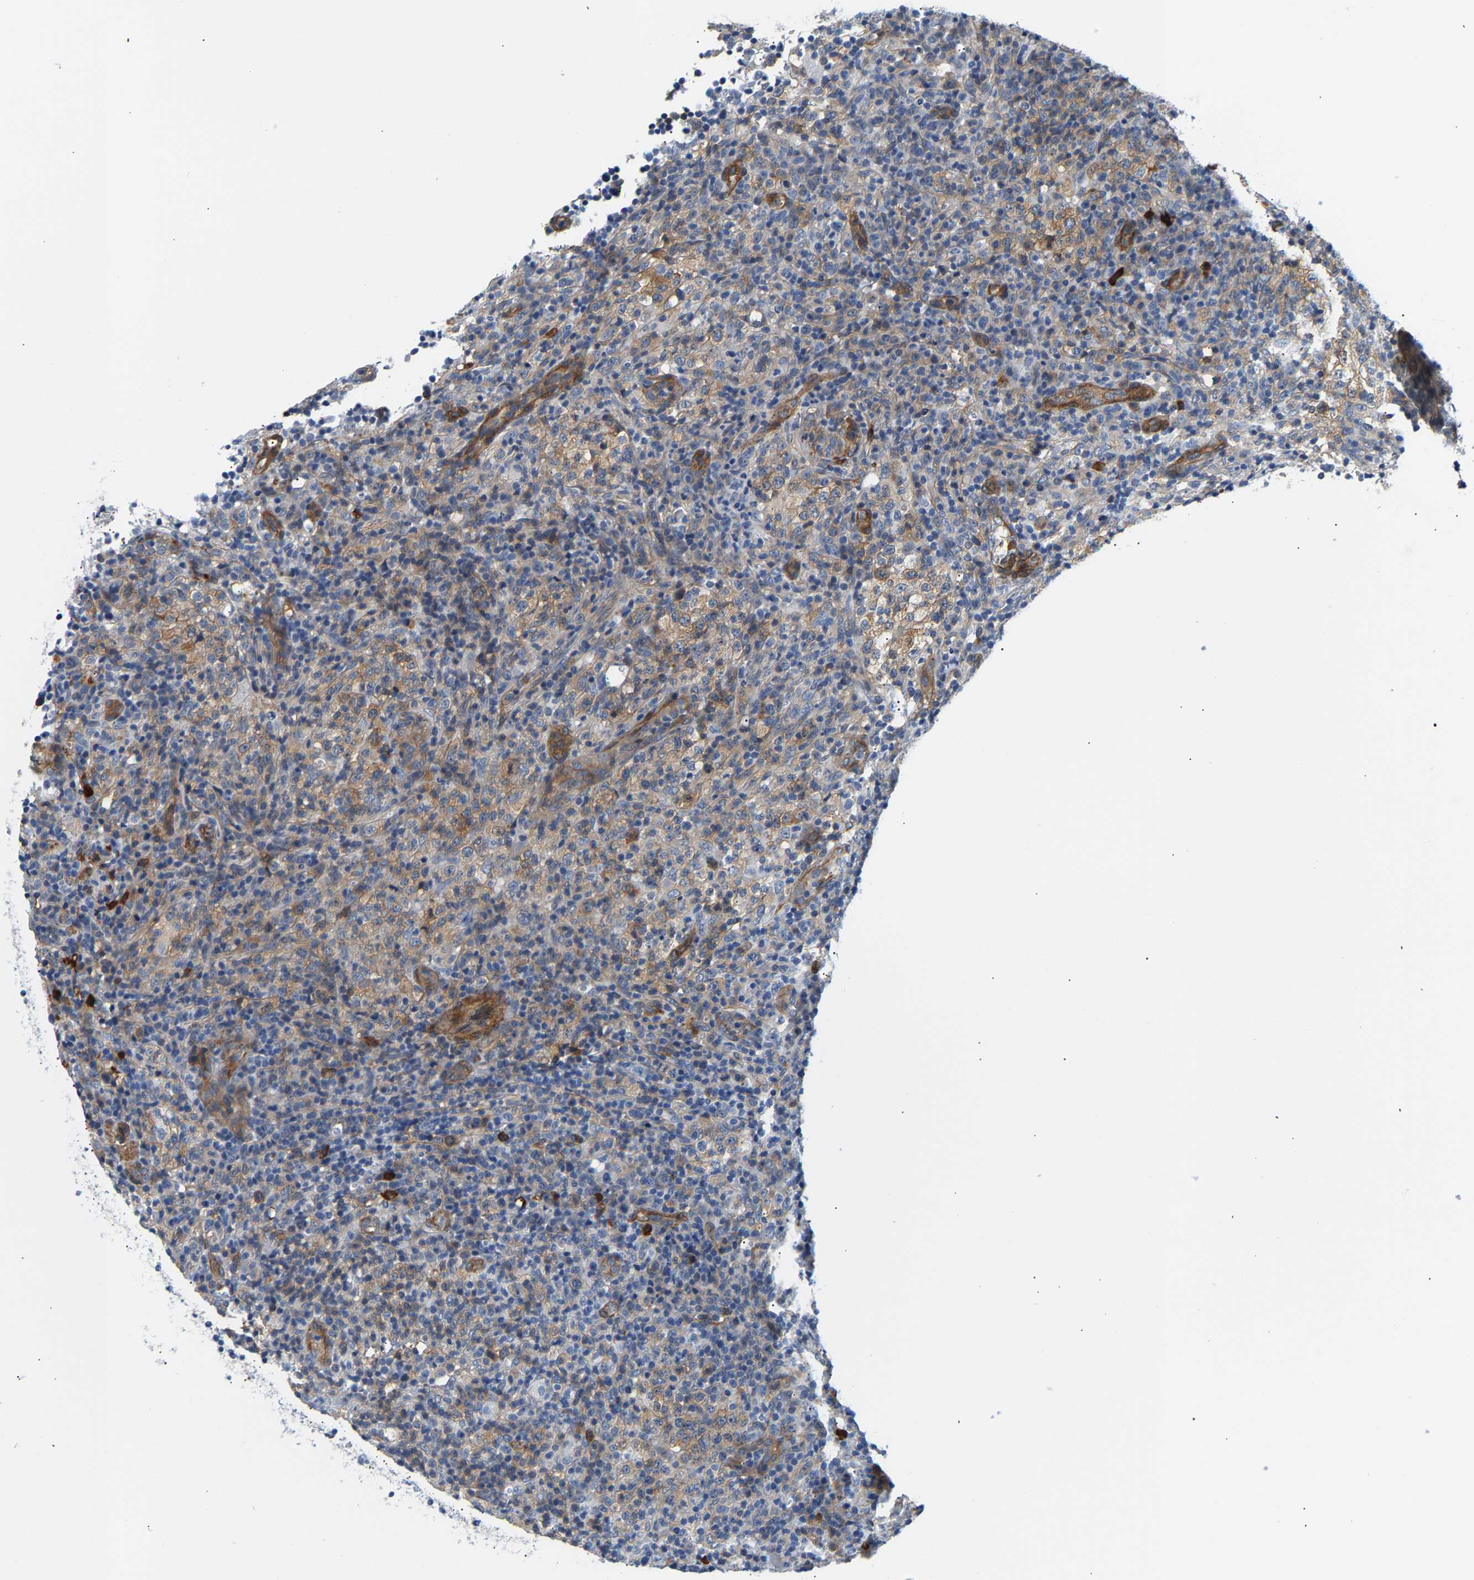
{"staining": {"intensity": "weak", "quantity": "<25%", "location": "cytoplasmic/membranous"}, "tissue": "lymphoma", "cell_type": "Tumor cells", "image_type": "cancer", "snomed": [{"axis": "morphology", "description": "Malignant lymphoma, non-Hodgkin's type, High grade"}, {"axis": "topography", "description": "Lymph node"}], "caption": "Tumor cells are negative for brown protein staining in malignant lymphoma, non-Hodgkin's type (high-grade).", "gene": "PAWR", "patient": {"sex": "female", "age": 76}}